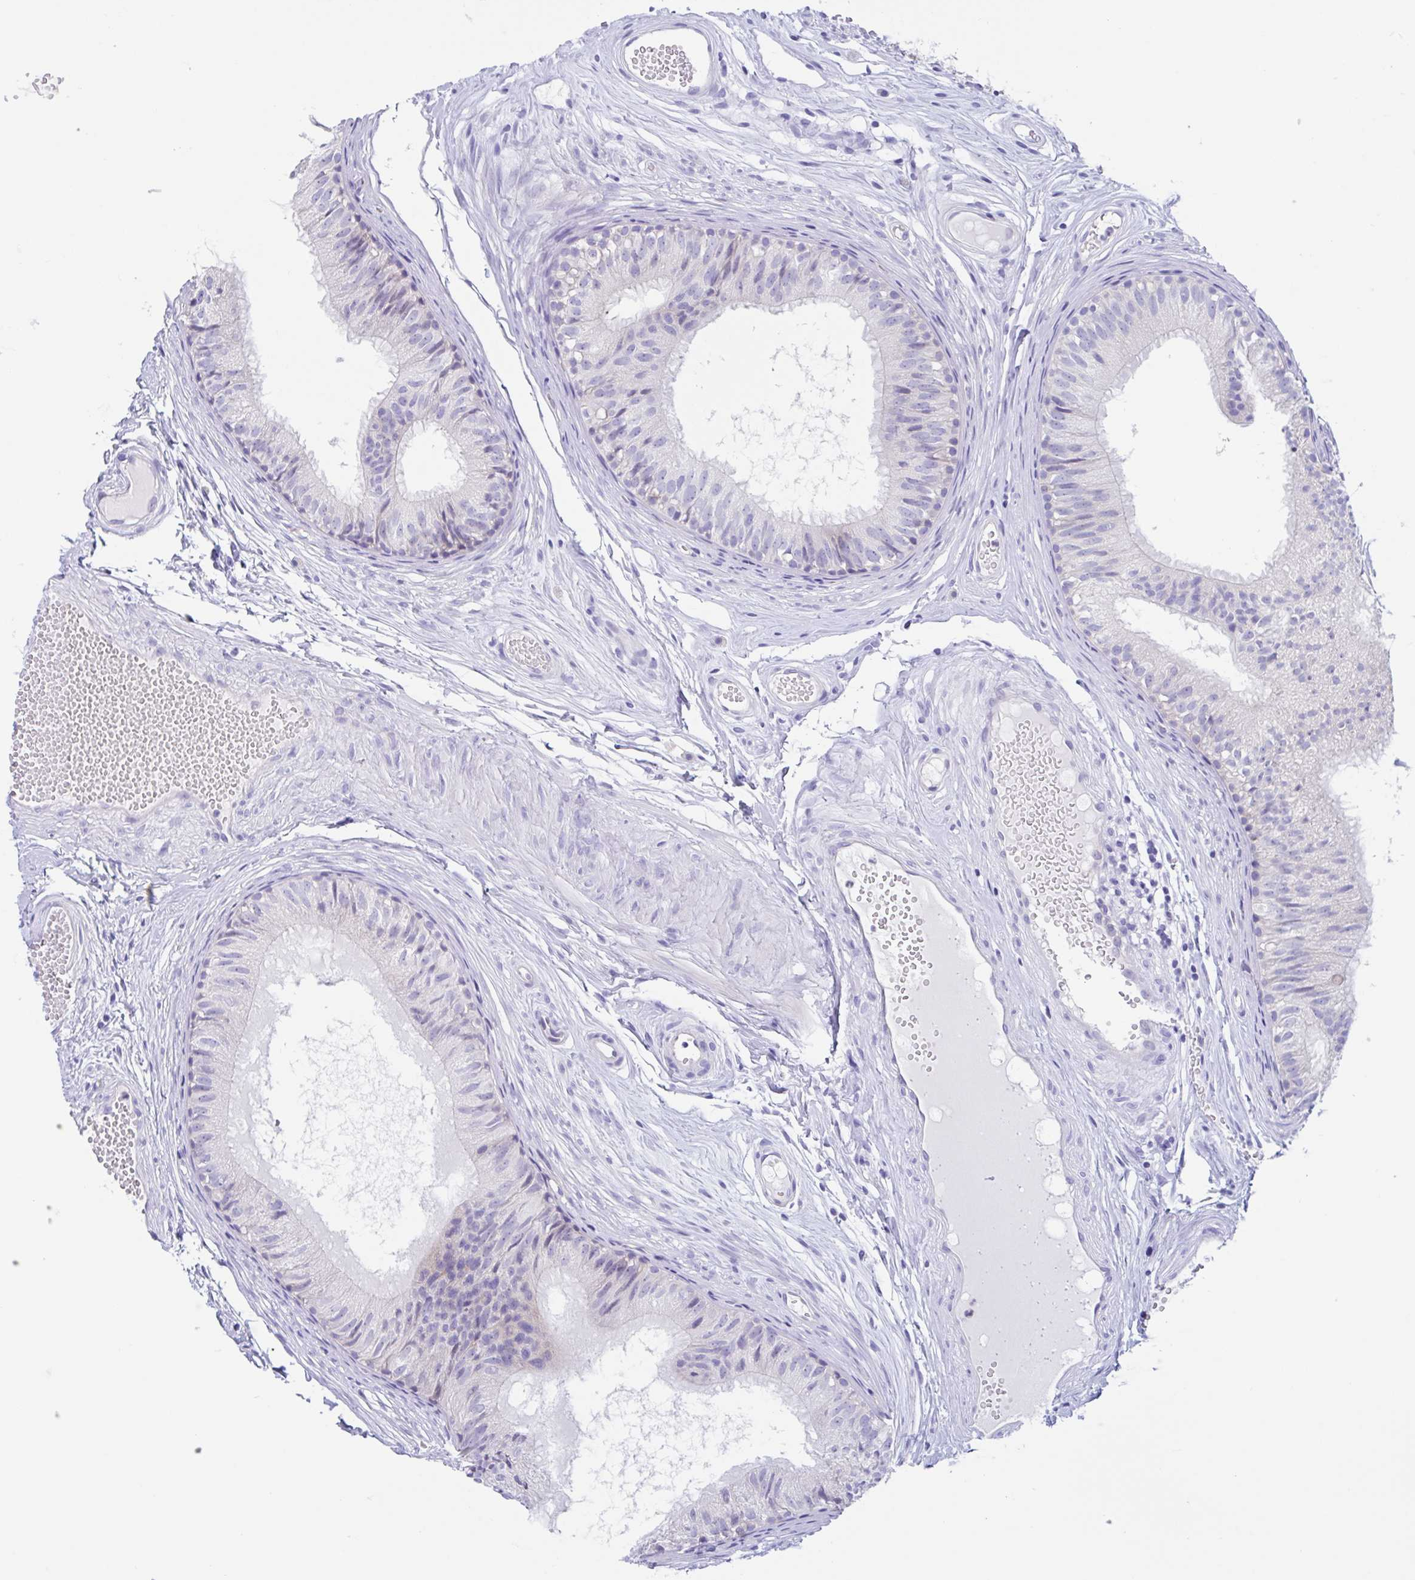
{"staining": {"intensity": "negative", "quantity": "none", "location": "none"}, "tissue": "epididymis", "cell_type": "Glandular cells", "image_type": "normal", "snomed": [{"axis": "morphology", "description": "Normal tissue, NOS"}, {"axis": "morphology", "description": "Seminoma, NOS"}, {"axis": "topography", "description": "Testis"}, {"axis": "topography", "description": "Epididymis"}], "caption": "There is no significant staining in glandular cells of epididymis. (DAB (3,3'-diaminobenzidine) immunohistochemistry visualized using brightfield microscopy, high magnification).", "gene": "OR6N2", "patient": {"sex": "male", "age": 34}}